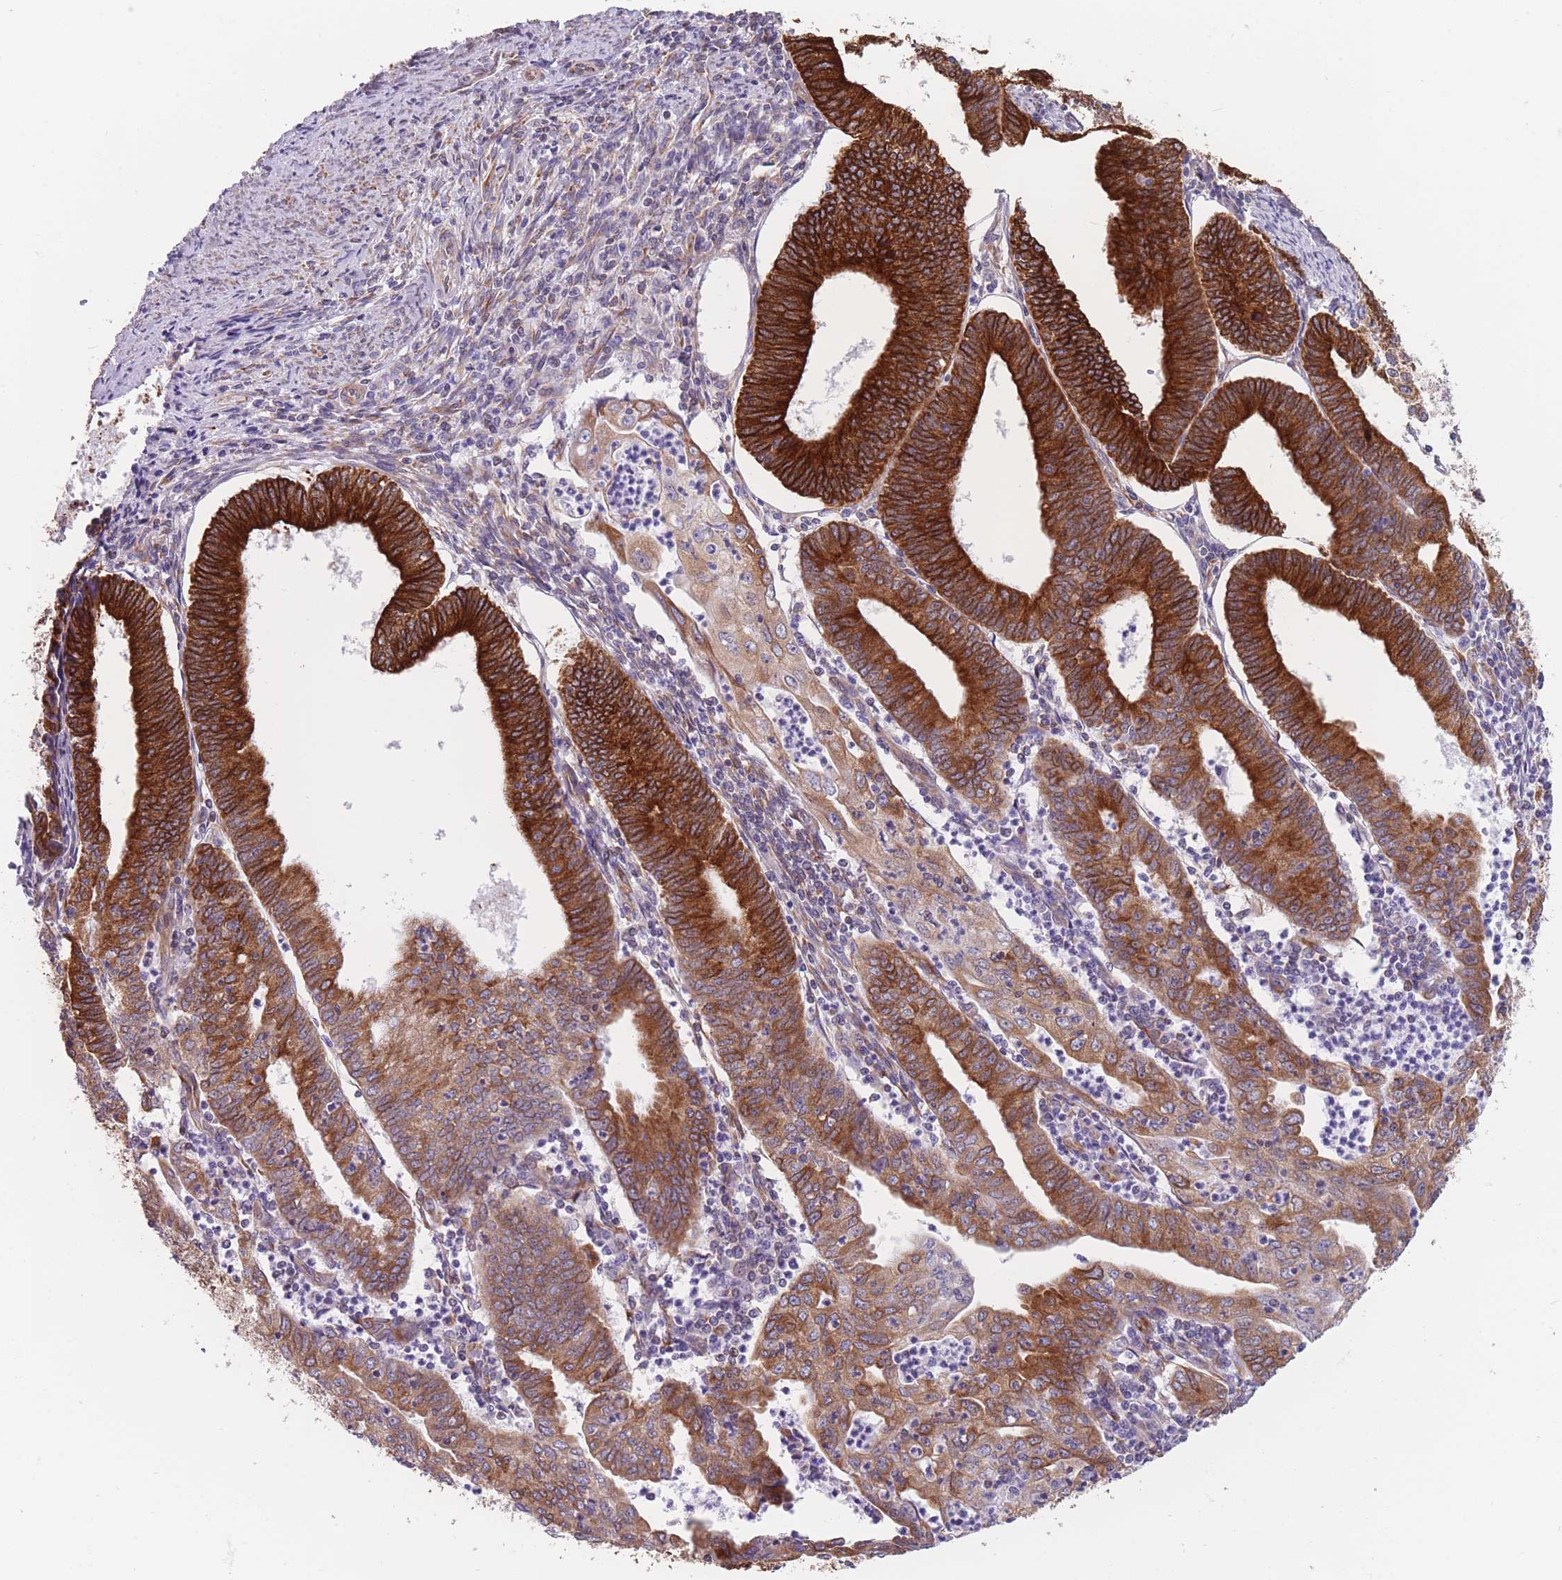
{"staining": {"intensity": "strong", "quantity": ">75%", "location": "cytoplasmic/membranous"}, "tissue": "endometrial cancer", "cell_type": "Tumor cells", "image_type": "cancer", "snomed": [{"axis": "morphology", "description": "Adenocarcinoma, NOS"}, {"axis": "topography", "description": "Endometrium"}], "caption": "IHC image of human endometrial cancer stained for a protein (brown), which exhibits high levels of strong cytoplasmic/membranous expression in approximately >75% of tumor cells.", "gene": "AK9", "patient": {"sex": "female", "age": 60}}